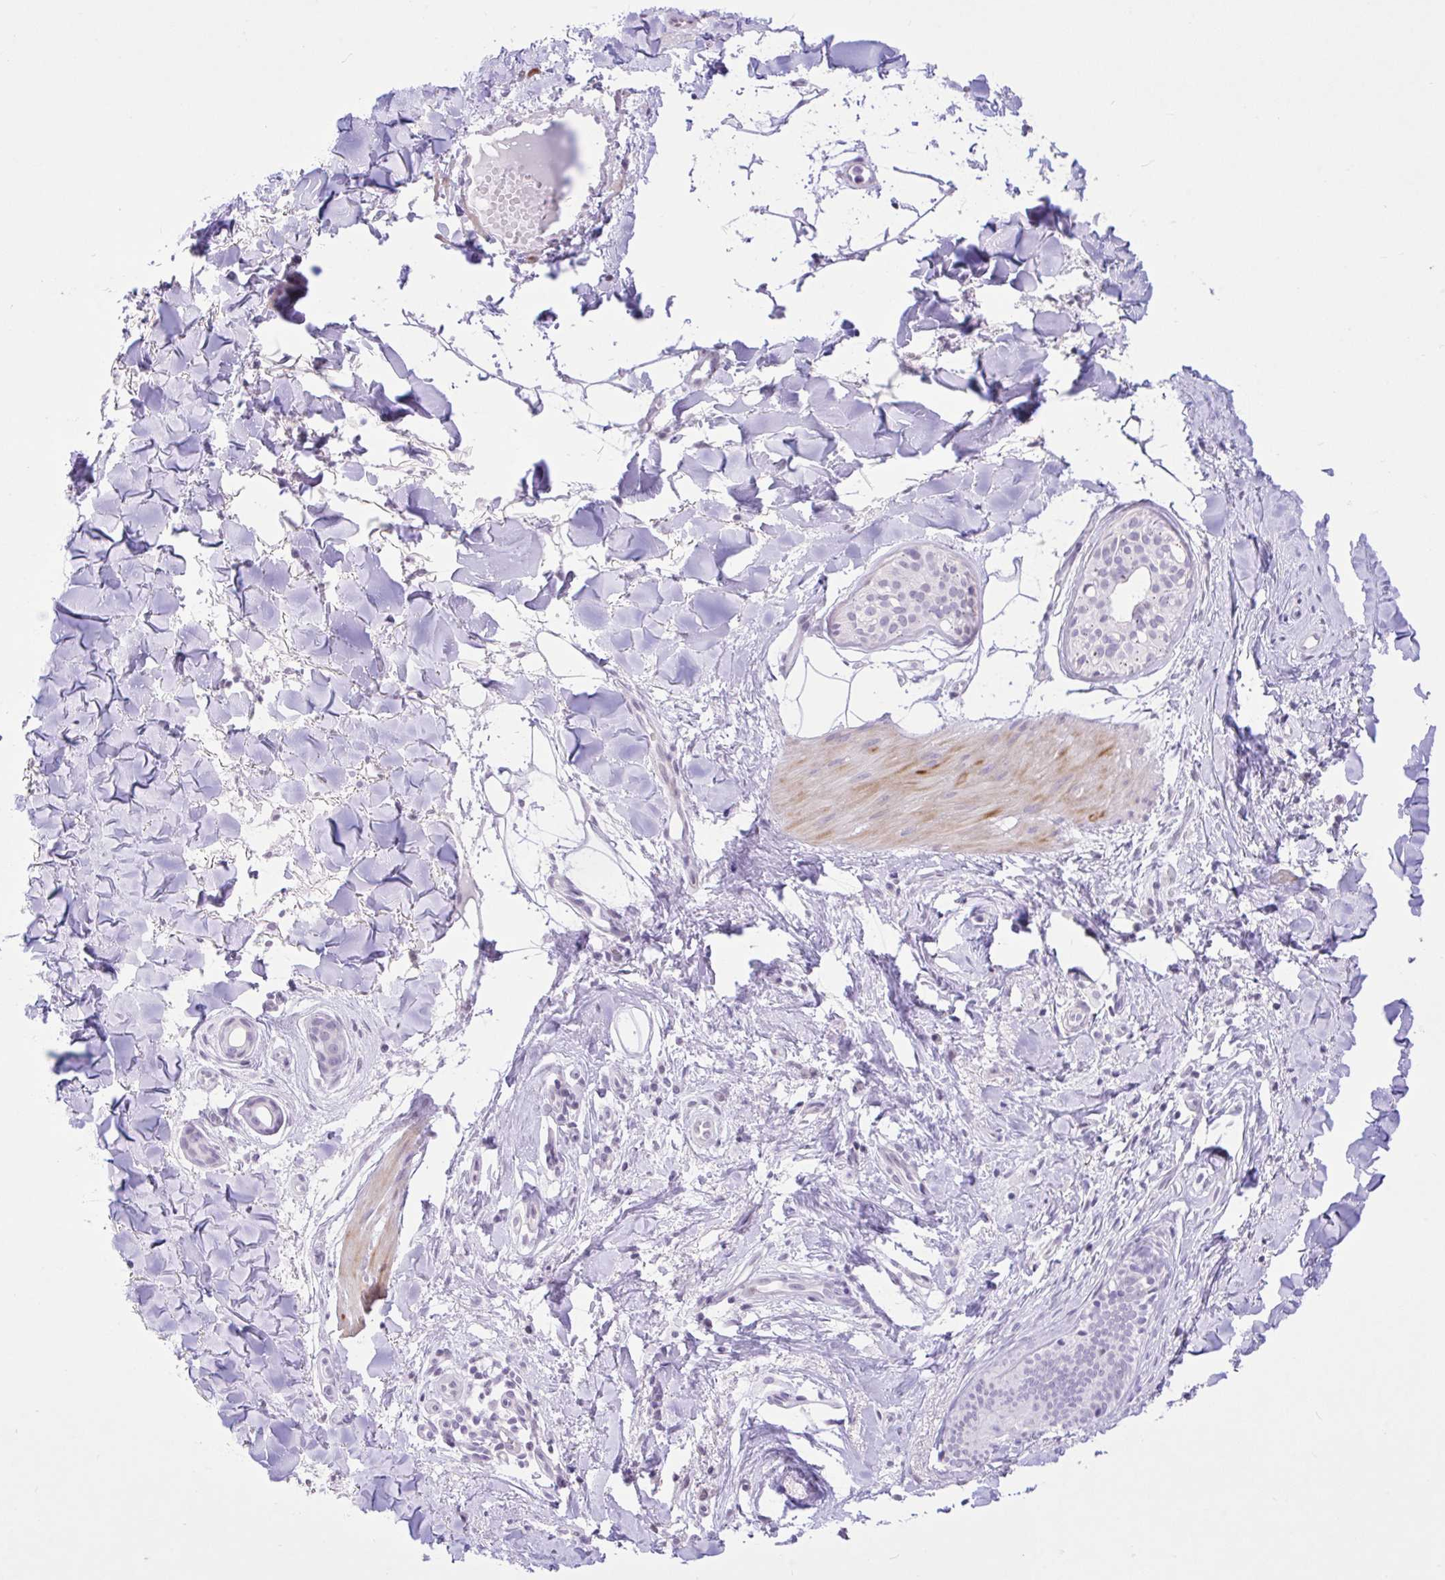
{"staining": {"intensity": "negative", "quantity": "none", "location": "none"}, "tissue": "skin cancer", "cell_type": "Tumor cells", "image_type": "cancer", "snomed": [{"axis": "morphology", "description": "Basal cell carcinoma"}, {"axis": "topography", "description": "Skin"}], "caption": "High magnification brightfield microscopy of skin basal cell carcinoma stained with DAB (3,3'-diaminobenzidine) (brown) and counterstained with hematoxylin (blue): tumor cells show no significant expression.", "gene": "REEP1", "patient": {"sex": "male", "age": 52}}